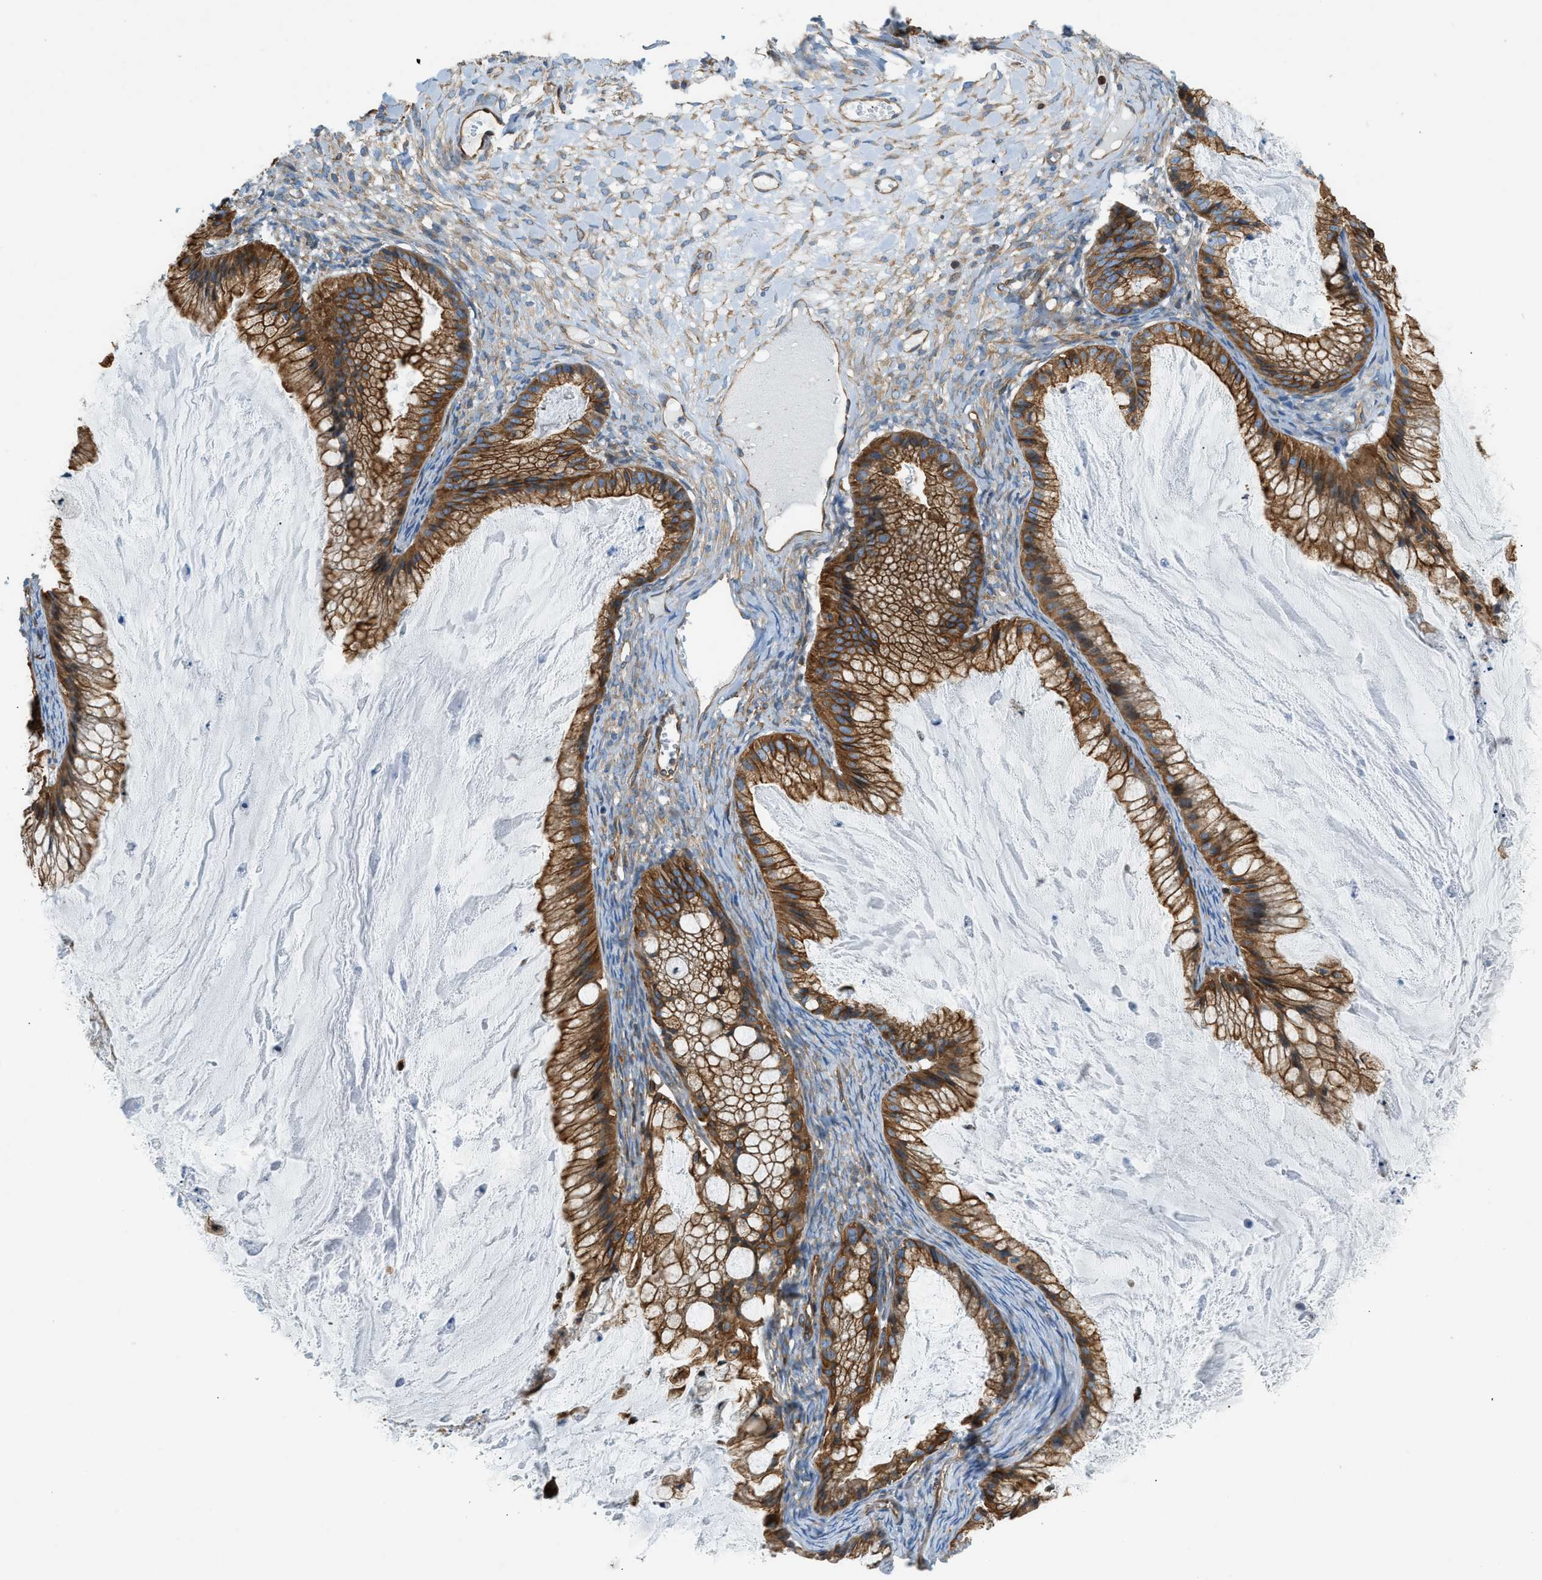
{"staining": {"intensity": "strong", "quantity": ">75%", "location": "cytoplasmic/membranous"}, "tissue": "ovarian cancer", "cell_type": "Tumor cells", "image_type": "cancer", "snomed": [{"axis": "morphology", "description": "Cystadenocarcinoma, mucinous, NOS"}, {"axis": "topography", "description": "Ovary"}], "caption": "High-power microscopy captured an immunohistochemistry micrograph of ovarian cancer, revealing strong cytoplasmic/membranous staining in about >75% of tumor cells.", "gene": "DMAC1", "patient": {"sex": "female", "age": 57}}